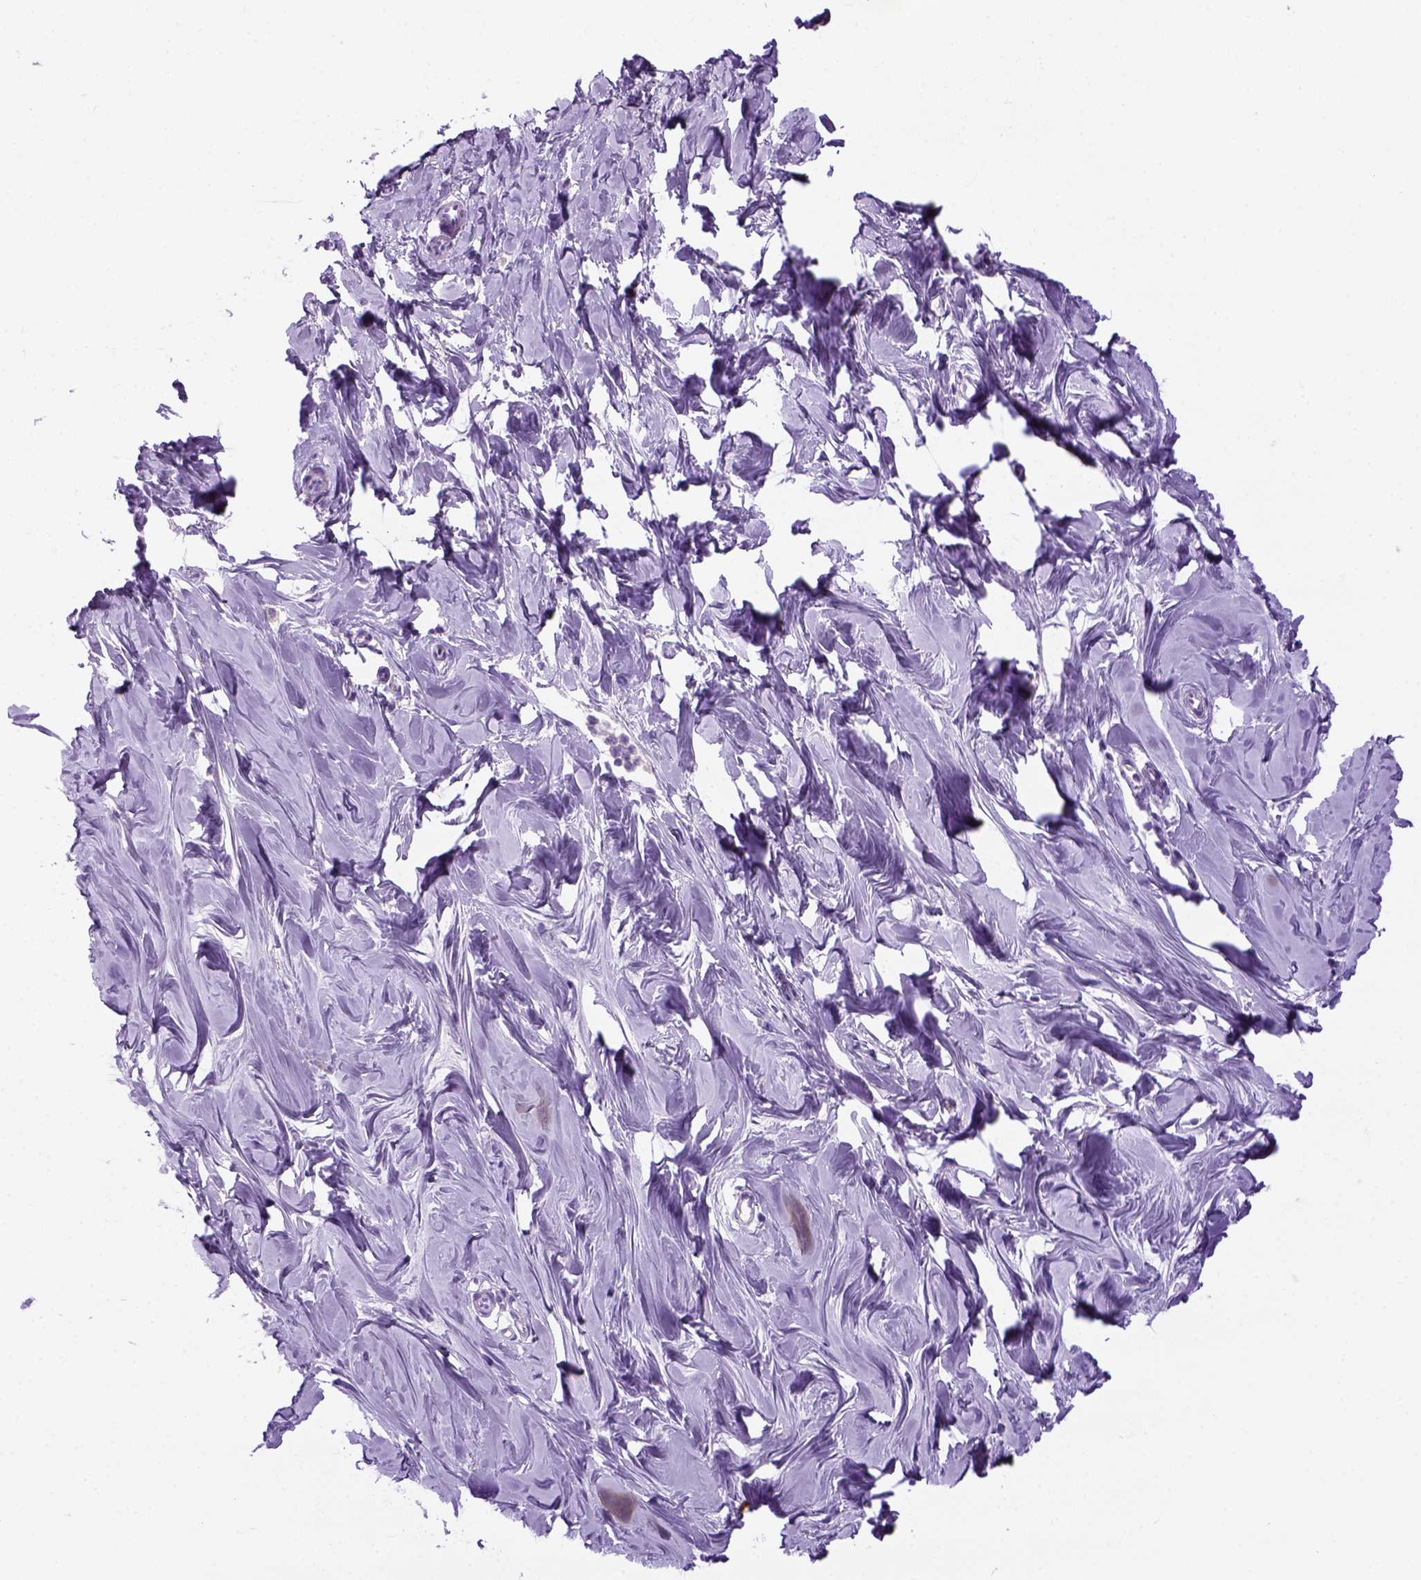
{"staining": {"intensity": "negative", "quantity": "none", "location": "none"}, "tissue": "breast", "cell_type": "Adipocytes", "image_type": "normal", "snomed": [{"axis": "morphology", "description": "Normal tissue, NOS"}, {"axis": "topography", "description": "Breast"}], "caption": "Image shows no protein positivity in adipocytes of unremarkable breast. (DAB (3,3'-diaminobenzidine) IHC, high magnification).", "gene": "DNAH11", "patient": {"sex": "female", "age": 27}}